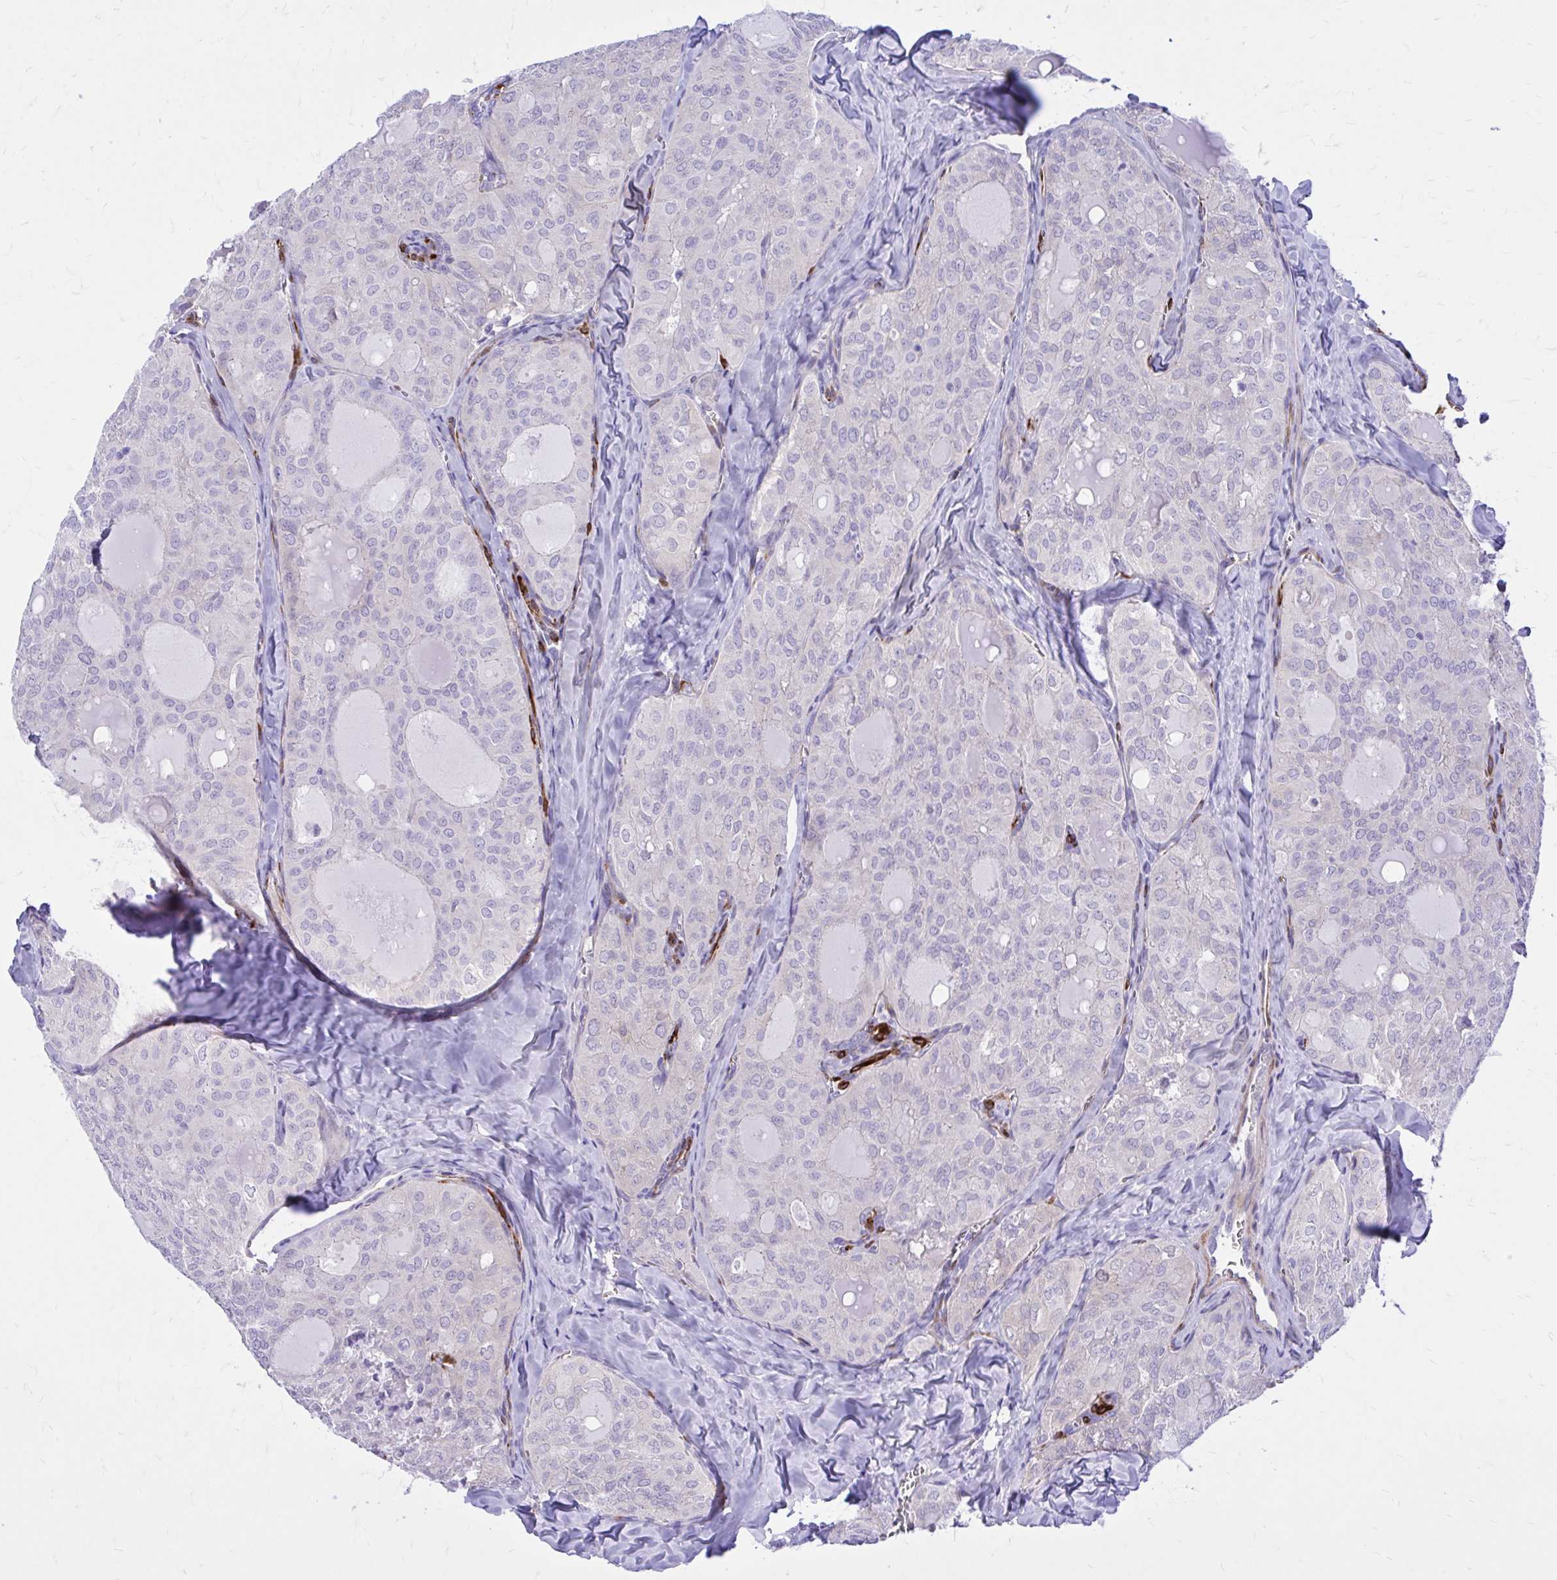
{"staining": {"intensity": "negative", "quantity": "none", "location": "none"}, "tissue": "thyroid cancer", "cell_type": "Tumor cells", "image_type": "cancer", "snomed": [{"axis": "morphology", "description": "Follicular adenoma carcinoma, NOS"}, {"axis": "topography", "description": "Thyroid gland"}], "caption": "There is no significant expression in tumor cells of thyroid cancer (follicular adenoma carcinoma).", "gene": "EPB41L1", "patient": {"sex": "male", "age": 75}}